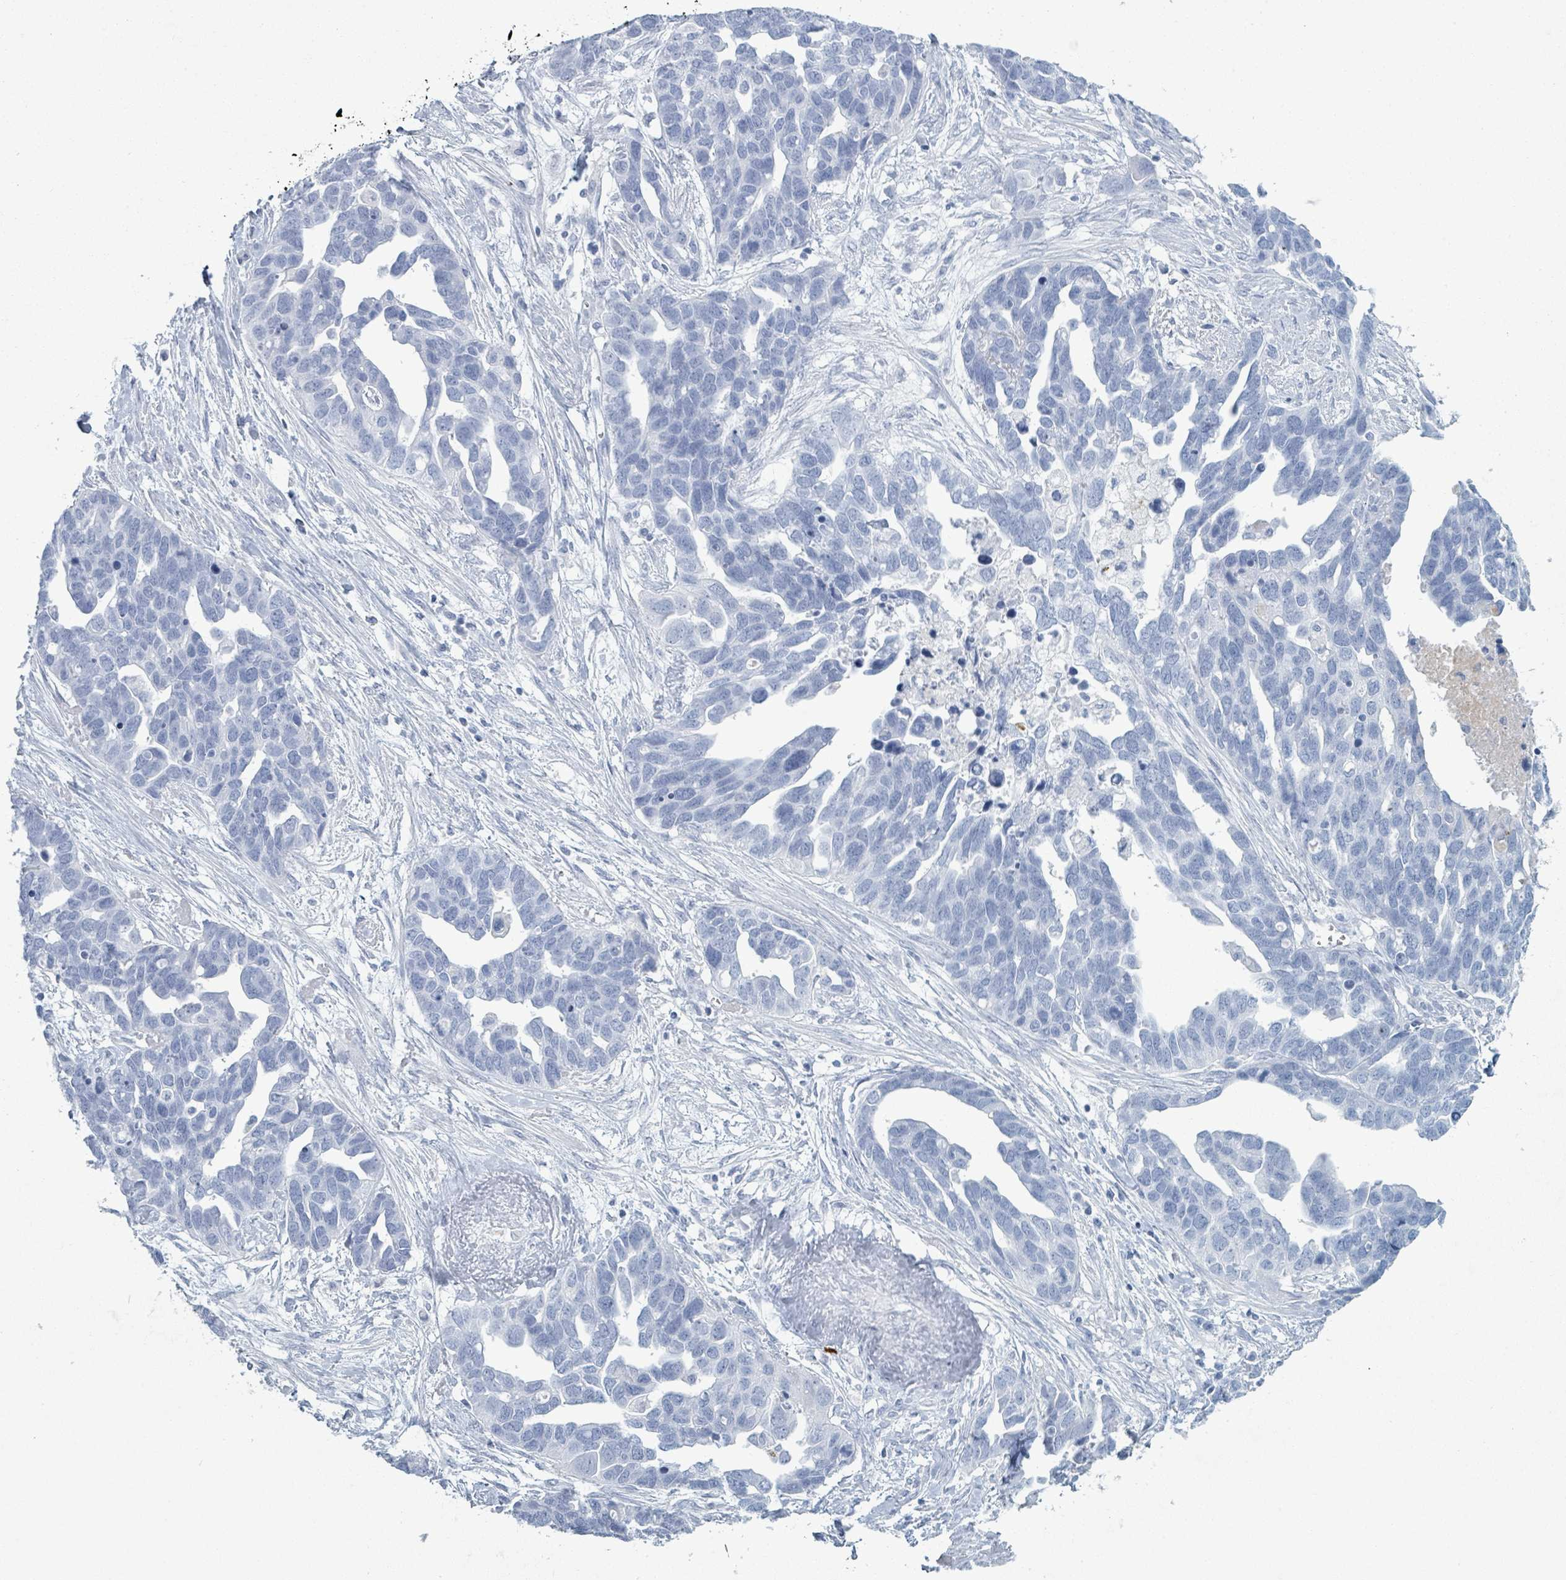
{"staining": {"intensity": "negative", "quantity": "none", "location": "none"}, "tissue": "ovarian cancer", "cell_type": "Tumor cells", "image_type": "cancer", "snomed": [{"axis": "morphology", "description": "Cystadenocarcinoma, serous, NOS"}, {"axis": "topography", "description": "Ovary"}], "caption": "Immunohistochemical staining of ovarian serous cystadenocarcinoma reveals no significant staining in tumor cells. Brightfield microscopy of immunohistochemistry stained with DAB (brown) and hematoxylin (blue), captured at high magnification.", "gene": "DEFA4", "patient": {"sex": "female", "age": 54}}